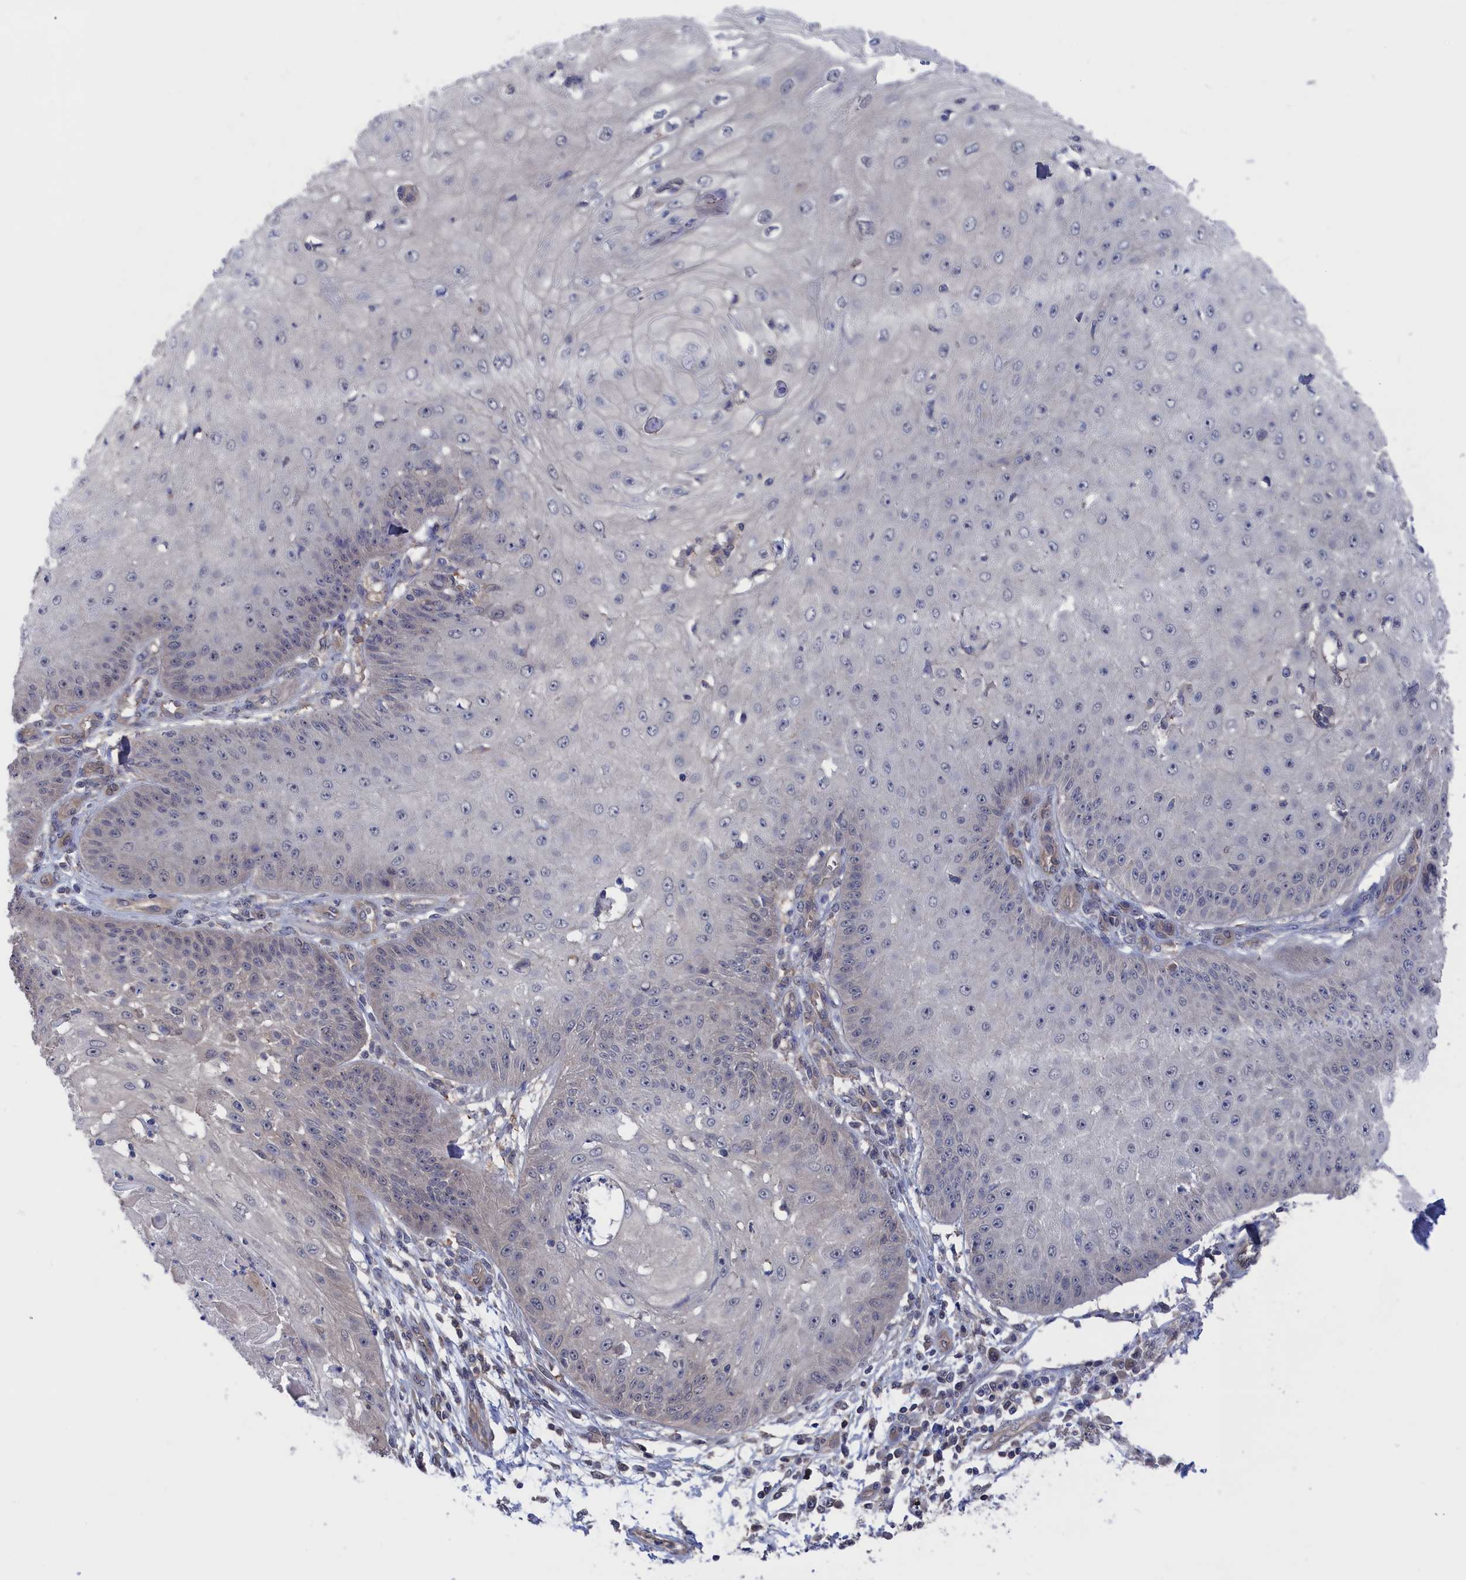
{"staining": {"intensity": "negative", "quantity": "none", "location": "none"}, "tissue": "skin cancer", "cell_type": "Tumor cells", "image_type": "cancer", "snomed": [{"axis": "morphology", "description": "Squamous cell carcinoma, NOS"}, {"axis": "topography", "description": "Skin"}], "caption": "The photomicrograph displays no significant positivity in tumor cells of skin squamous cell carcinoma.", "gene": "NUTF2", "patient": {"sex": "male", "age": 70}}